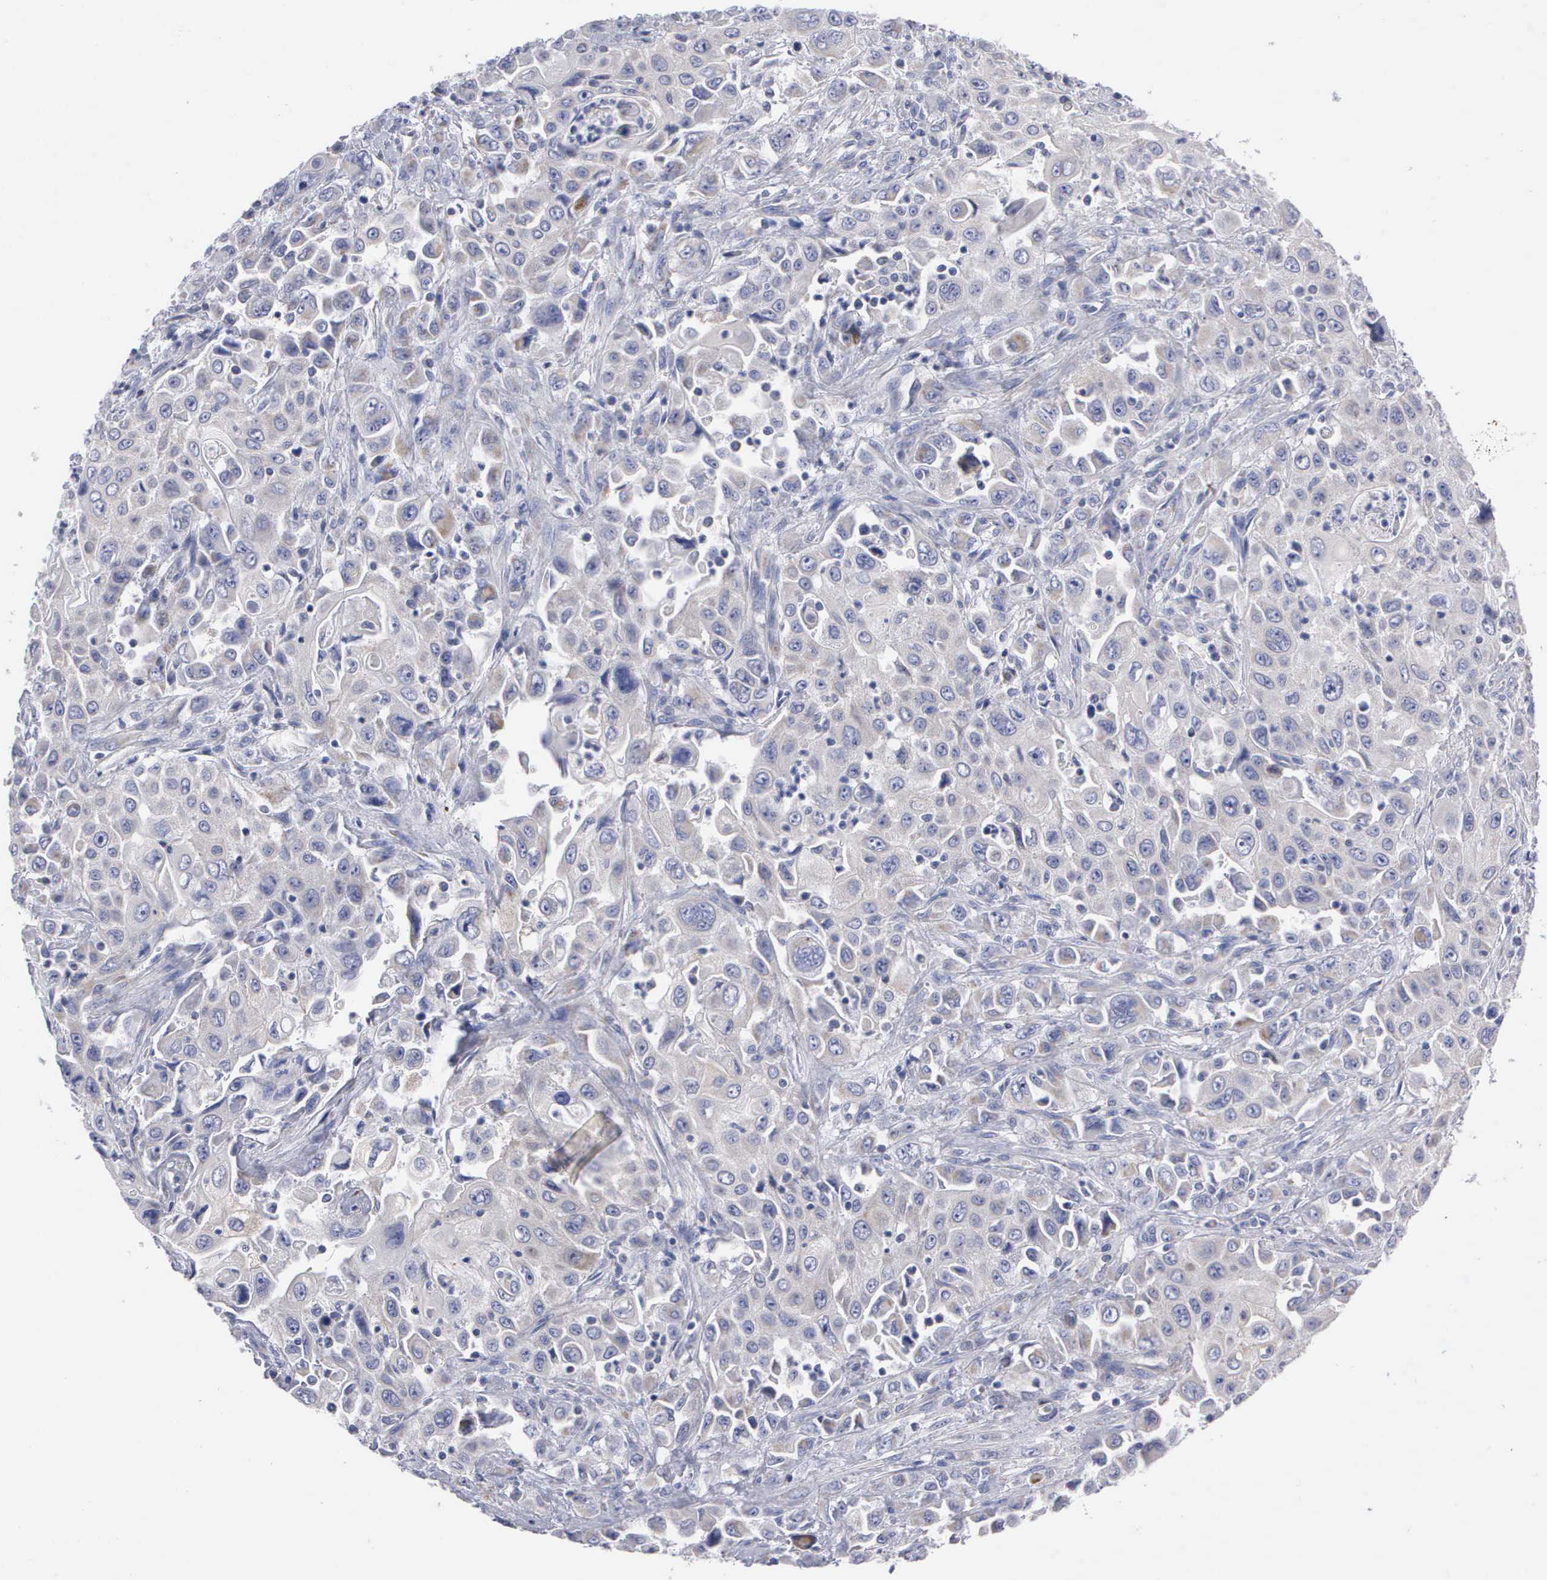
{"staining": {"intensity": "weak", "quantity": "<25%", "location": "cytoplasmic/membranous"}, "tissue": "pancreatic cancer", "cell_type": "Tumor cells", "image_type": "cancer", "snomed": [{"axis": "morphology", "description": "Adenocarcinoma, NOS"}, {"axis": "topography", "description": "Pancreas"}], "caption": "High magnification brightfield microscopy of pancreatic cancer (adenocarcinoma) stained with DAB (3,3'-diaminobenzidine) (brown) and counterstained with hematoxylin (blue): tumor cells show no significant positivity.", "gene": "APOOL", "patient": {"sex": "male", "age": 70}}